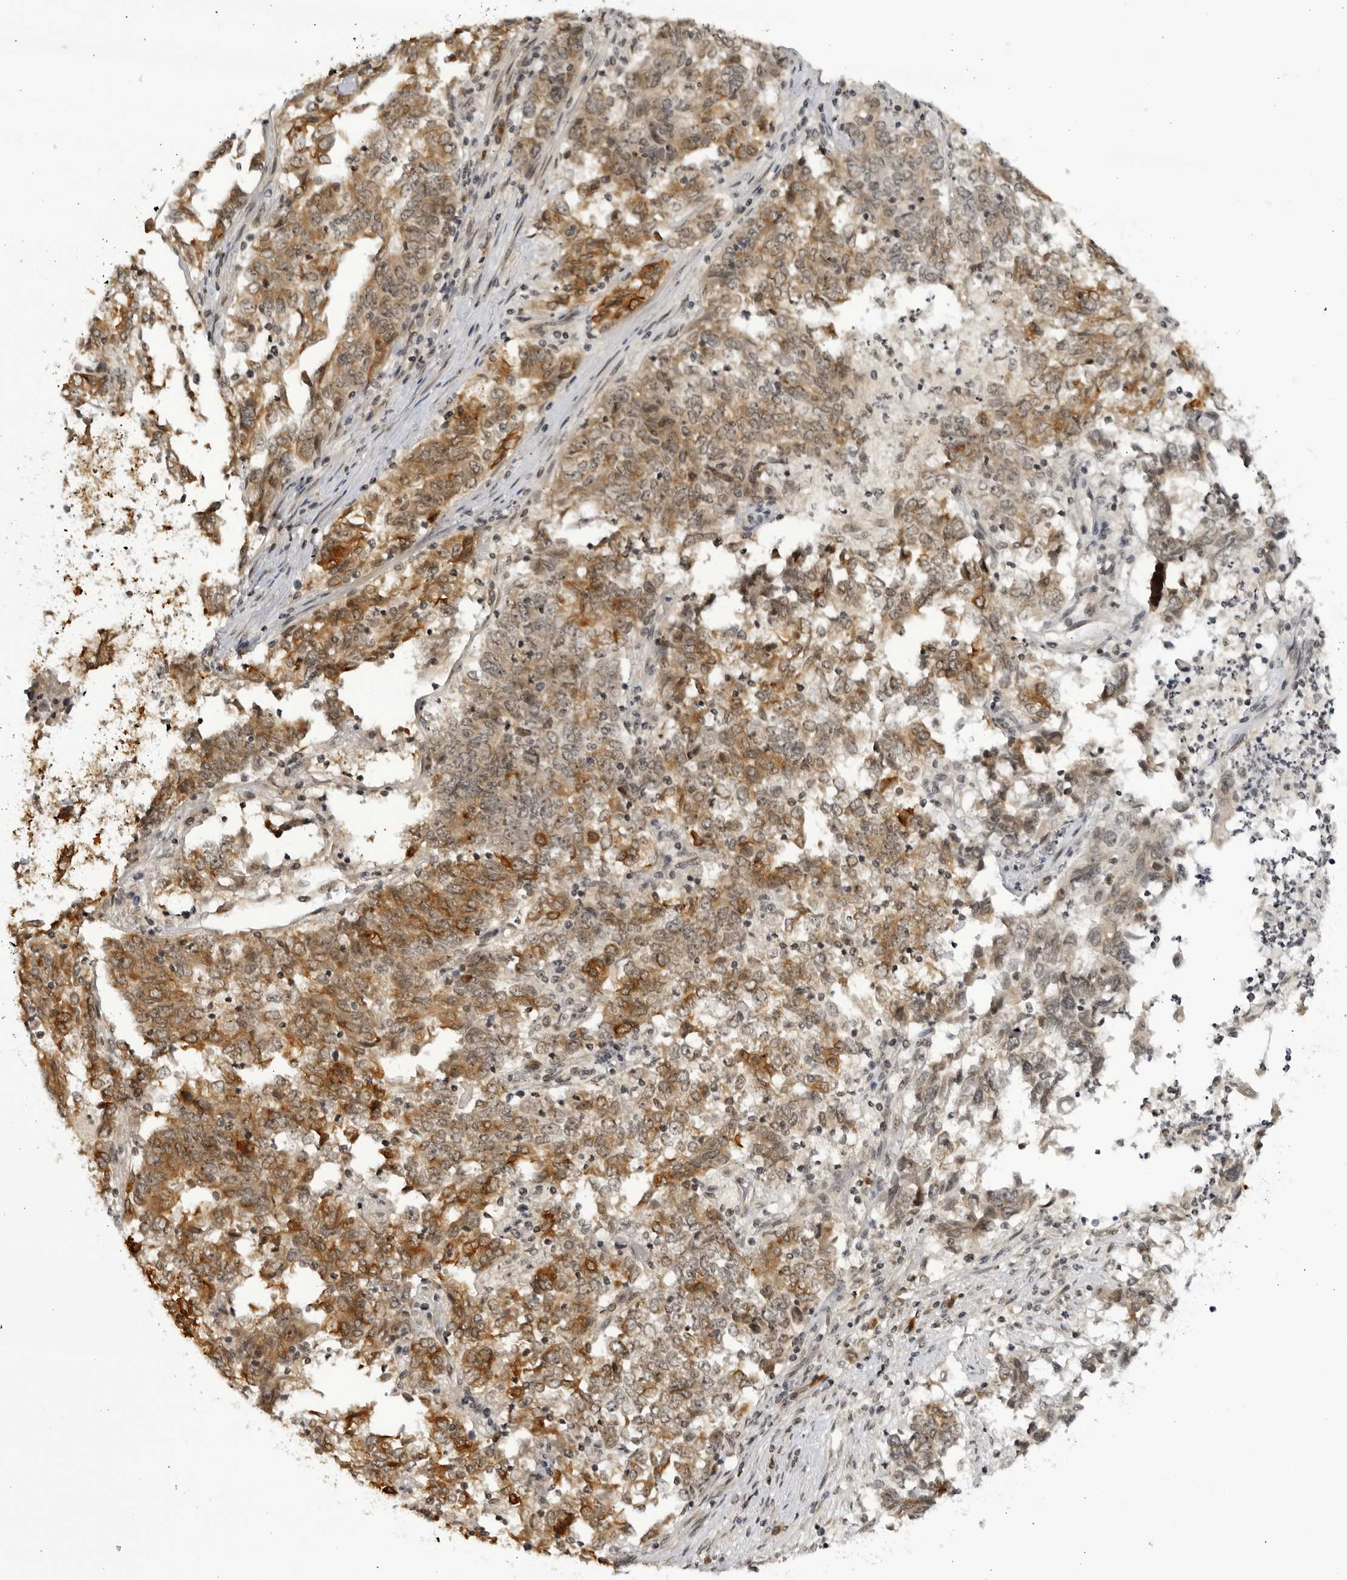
{"staining": {"intensity": "moderate", "quantity": "25%-75%", "location": "cytoplasmic/membranous,nuclear"}, "tissue": "endometrial cancer", "cell_type": "Tumor cells", "image_type": "cancer", "snomed": [{"axis": "morphology", "description": "Adenocarcinoma, NOS"}, {"axis": "topography", "description": "Endometrium"}], "caption": "Adenocarcinoma (endometrial) stained for a protein (brown) reveals moderate cytoplasmic/membranous and nuclear positive expression in about 25%-75% of tumor cells.", "gene": "RASGEF1C", "patient": {"sex": "female", "age": 80}}